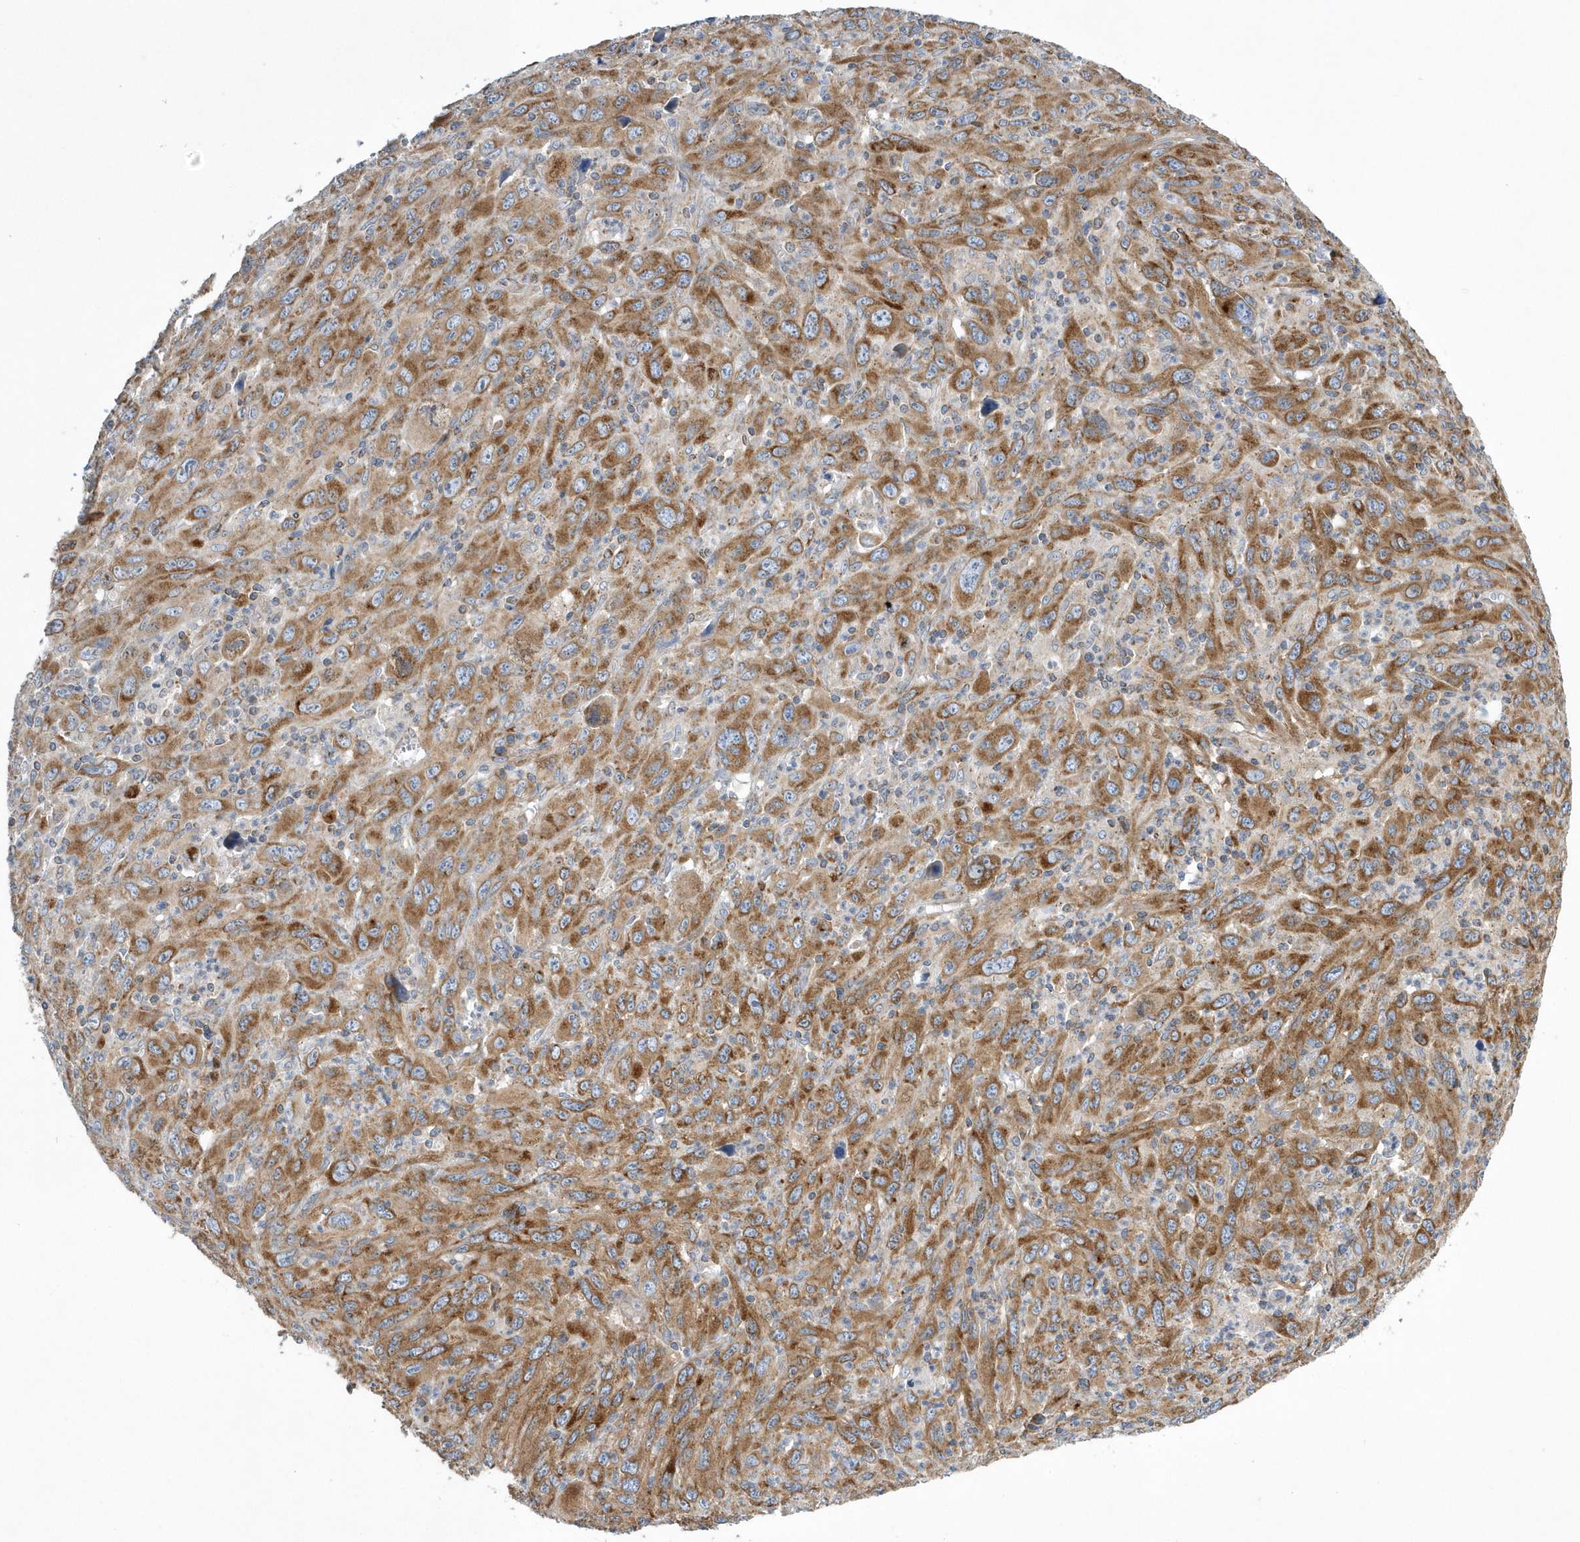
{"staining": {"intensity": "moderate", "quantity": ">75%", "location": "cytoplasmic/membranous"}, "tissue": "melanoma", "cell_type": "Tumor cells", "image_type": "cancer", "snomed": [{"axis": "morphology", "description": "Malignant melanoma, Metastatic site"}, {"axis": "topography", "description": "Skin"}], "caption": "Moderate cytoplasmic/membranous staining for a protein is seen in about >75% of tumor cells of melanoma using IHC.", "gene": "SPATA5", "patient": {"sex": "female", "age": 56}}